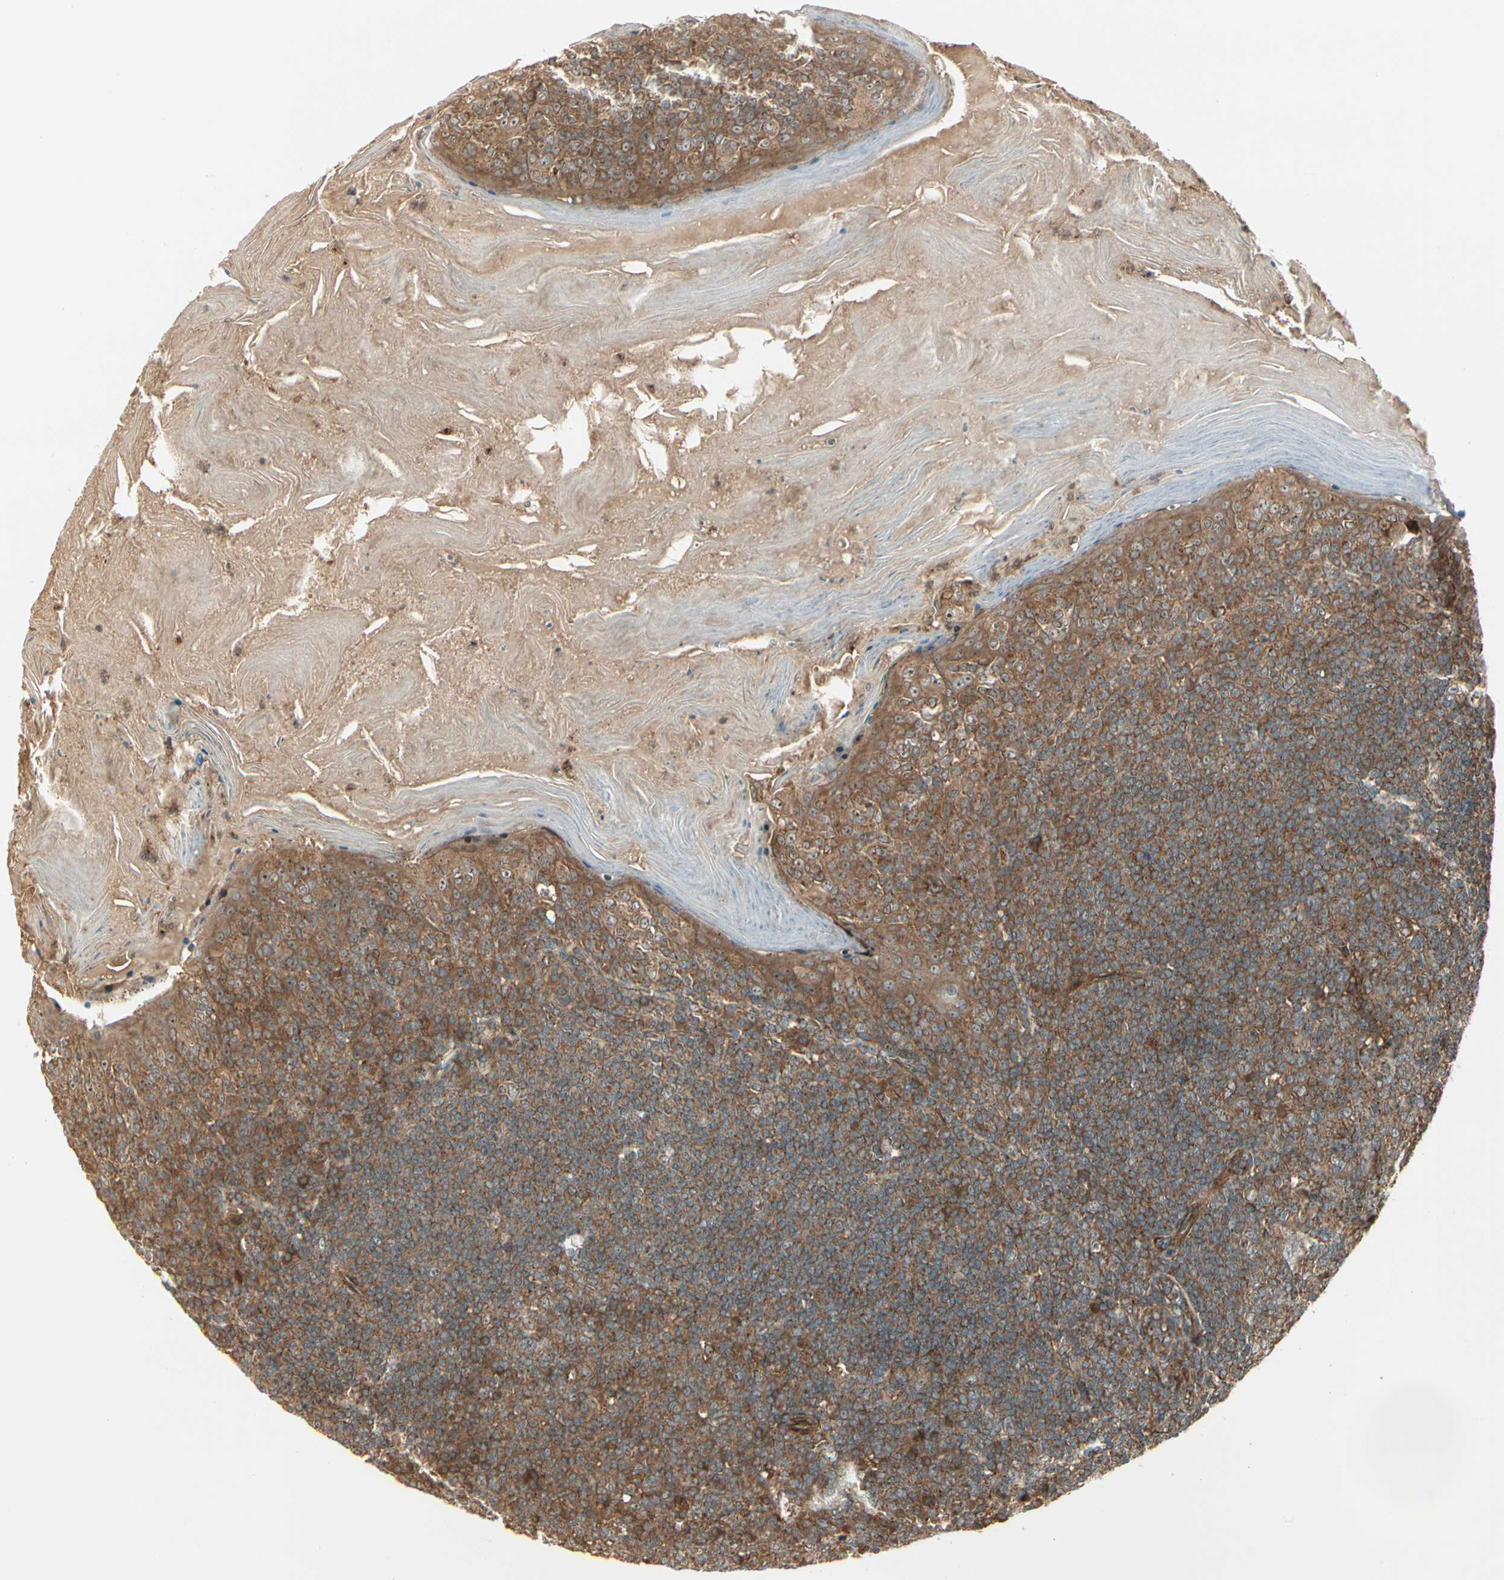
{"staining": {"intensity": "moderate", "quantity": ">75%", "location": "cytoplasmic/membranous"}, "tissue": "tonsil", "cell_type": "Germinal center cells", "image_type": "normal", "snomed": [{"axis": "morphology", "description": "Normal tissue, NOS"}, {"axis": "topography", "description": "Tonsil"}], "caption": "The image demonstrates a brown stain indicating the presence of a protein in the cytoplasmic/membranous of germinal center cells in tonsil.", "gene": "FKBP15", "patient": {"sex": "male", "age": 31}}